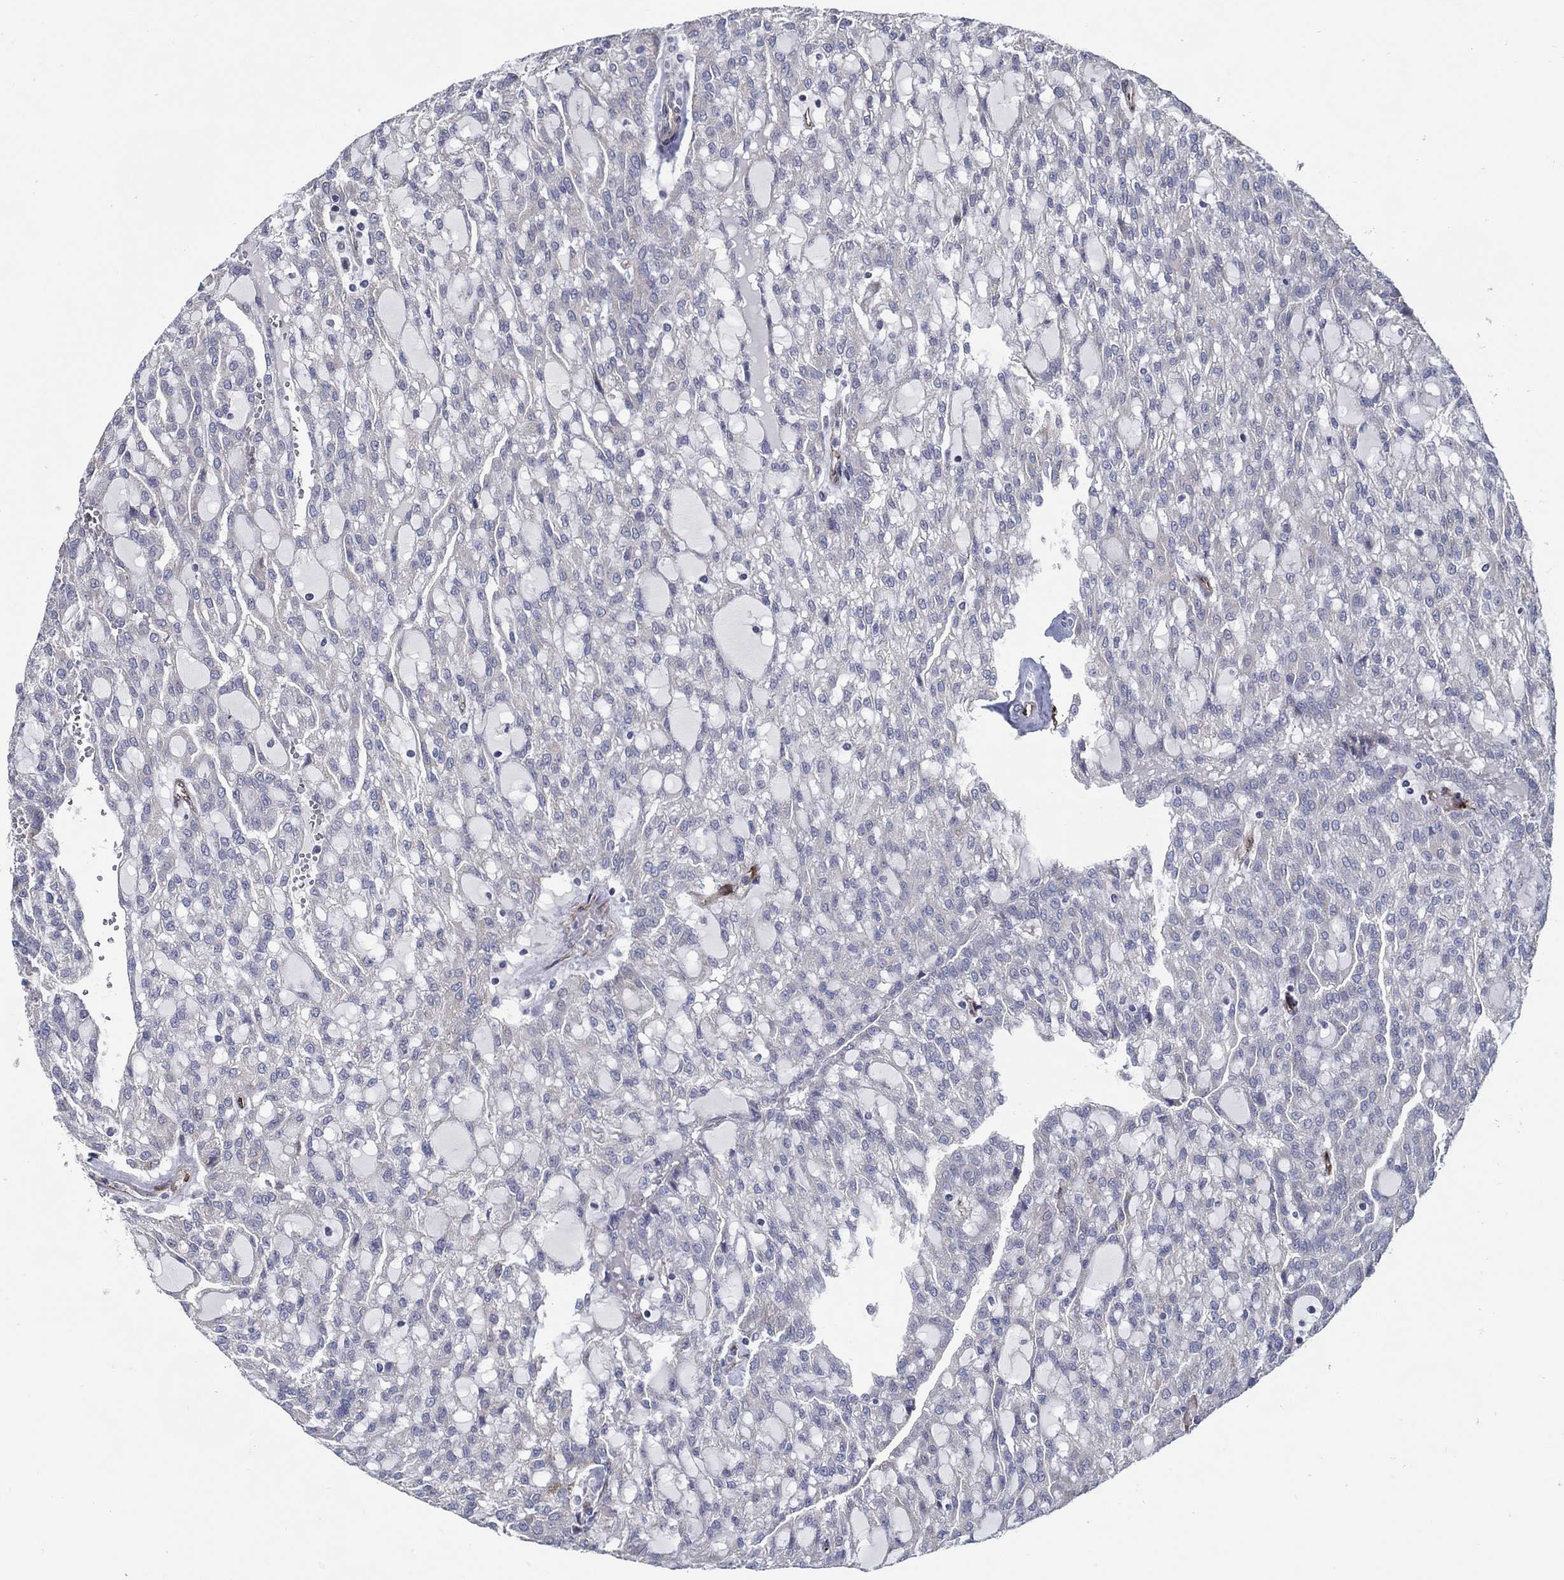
{"staining": {"intensity": "negative", "quantity": "none", "location": "none"}, "tissue": "renal cancer", "cell_type": "Tumor cells", "image_type": "cancer", "snomed": [{"axis": "morphology", "description": "Adenocarcinoma, NOS"}, {"axis": "topography", "description": "Kidney"}], "caption": "A histopathology image of renal cancer stained for a protein shows no brown staining in tumor cells.", "gene": "ARHGAP11A", "patient": {"sex": "male", "age": 63}}